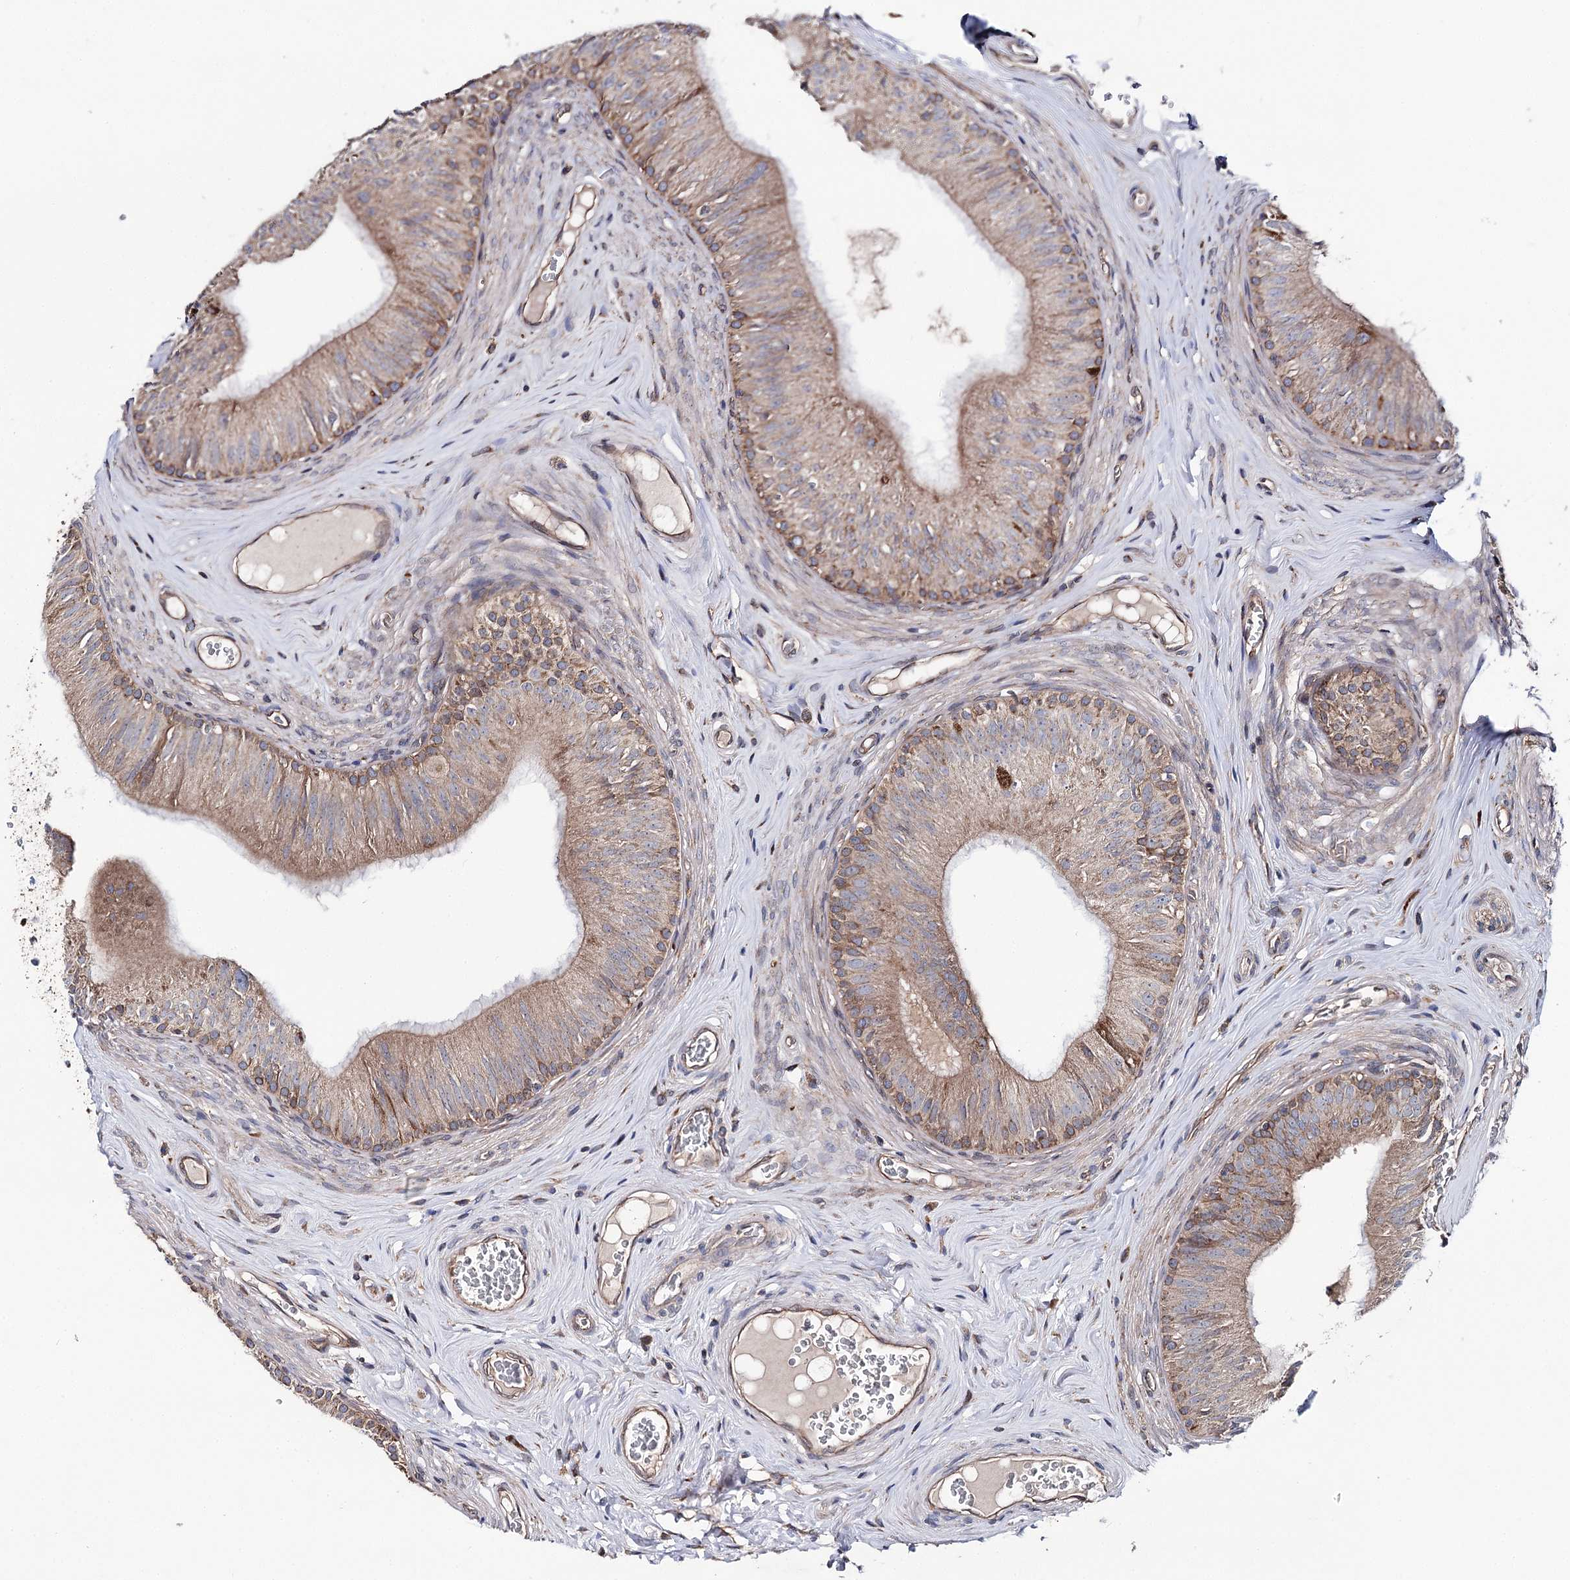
{"staining": {"intensity": "moderate", "quantity": ">75%", "location": "cytoplasmic/membranous"}, "tissue": "epididymis", "cell_type": "Glandular cells", "image_type": "normal", "snomed": [{"axis": "morphology", "description": "Normal tissue, NOS"}, {"axis": "topography", "description": "Epididymis"}], "caption": "A medium amount of moderate cytoplasmic/membranous positivity is present in about >75% of glandular cells in unremarkable epididymis. The protein is stained brown, and the nuclei are stained in blue (DAB IHC with brightfield microscopy, high magnification).", "gene": "MSANTD2", "patient": {"sex": "male", "age": 46}}